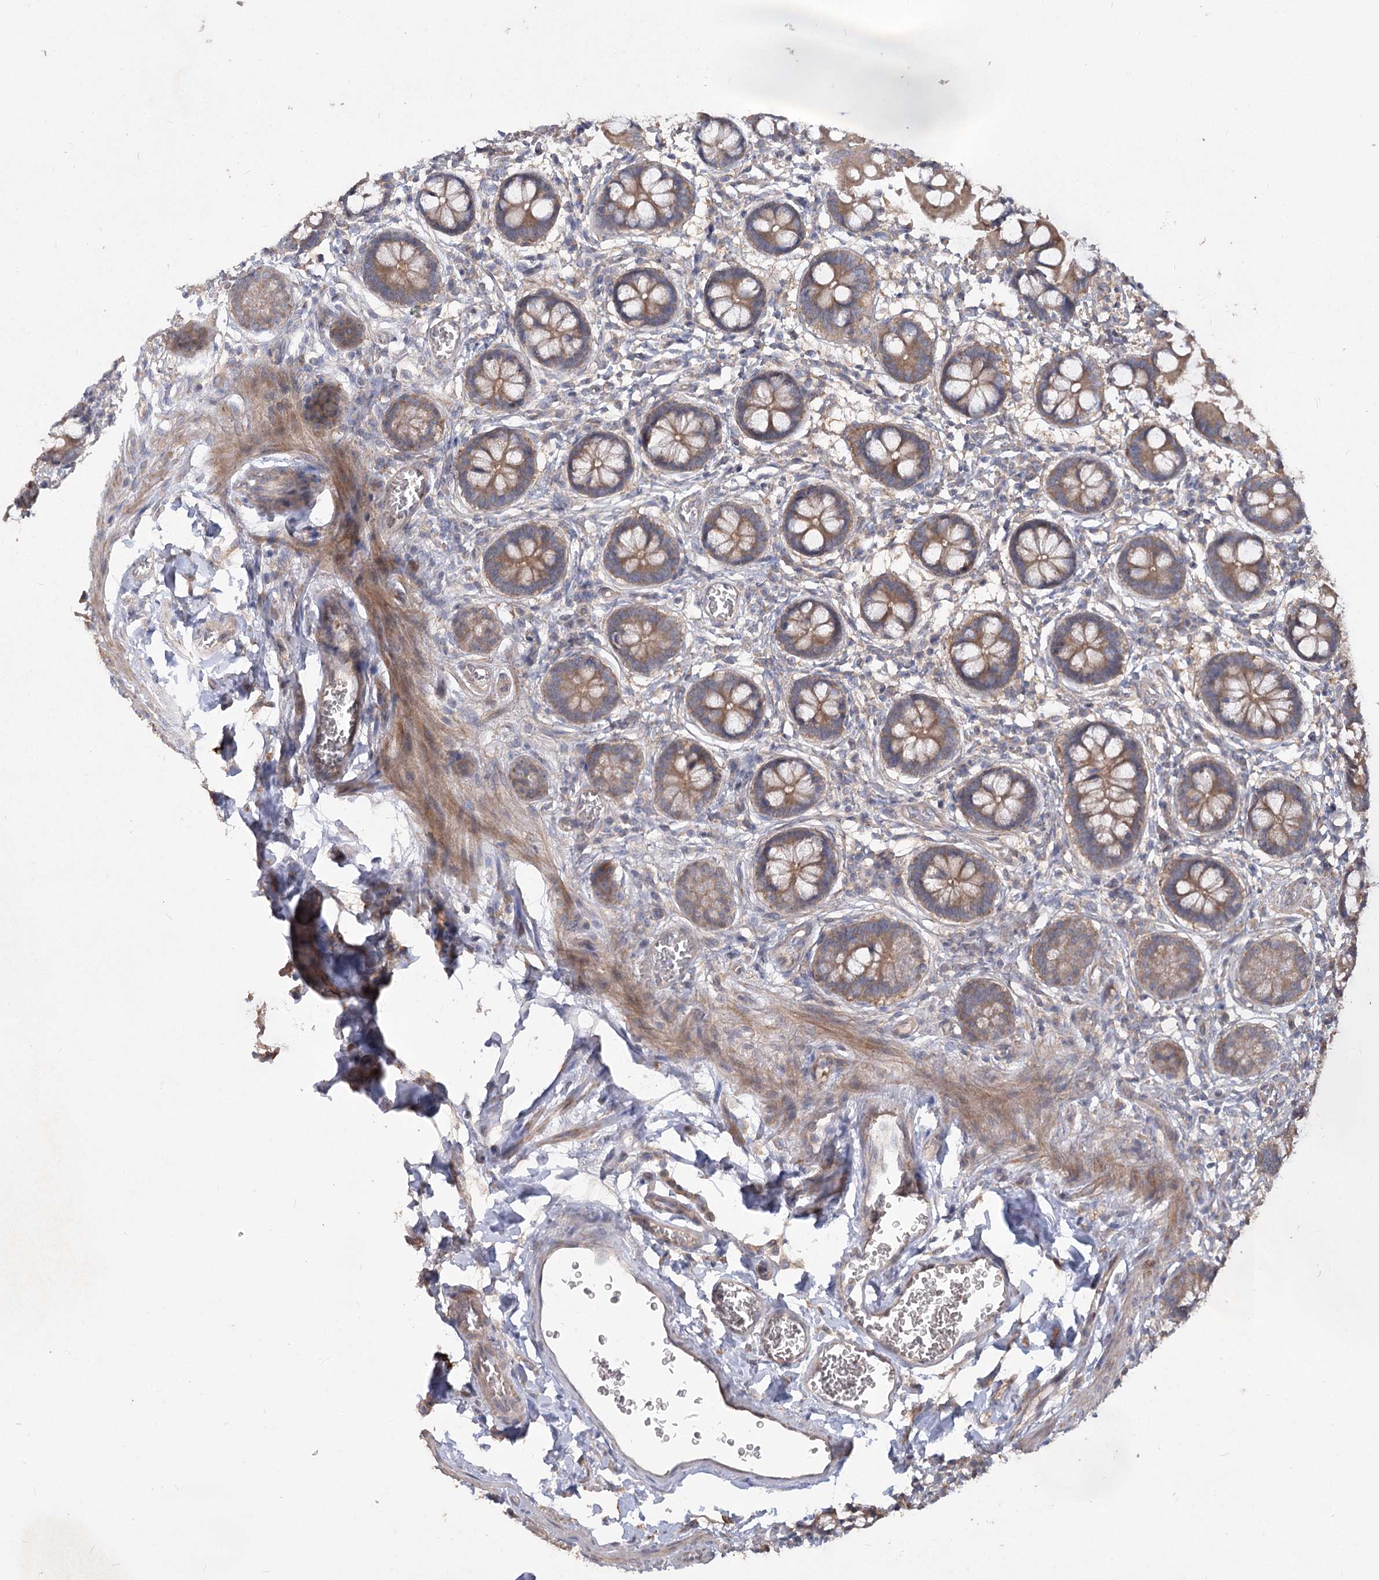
{"staining": {"intensity": "moderate", "quantity": ">75%", "location": "cytoplasmic/membranous"}, "tissue": "small intestine", "cell_type": "Glandular cells", "image_type": "normal", "snomed": [{"axis": "morphology", "description": "Normal tissue, NOS"}, {"axis": "topography", "description": "Small intestine"}], "caption": "Small intestine stained with a brown dye demonstrates moderate cytoplasmic/membranous positive positivity in approximately >75% of glandular cells.", "gene": "RIN2", "patient": {"sex": "male", "age": 52}}